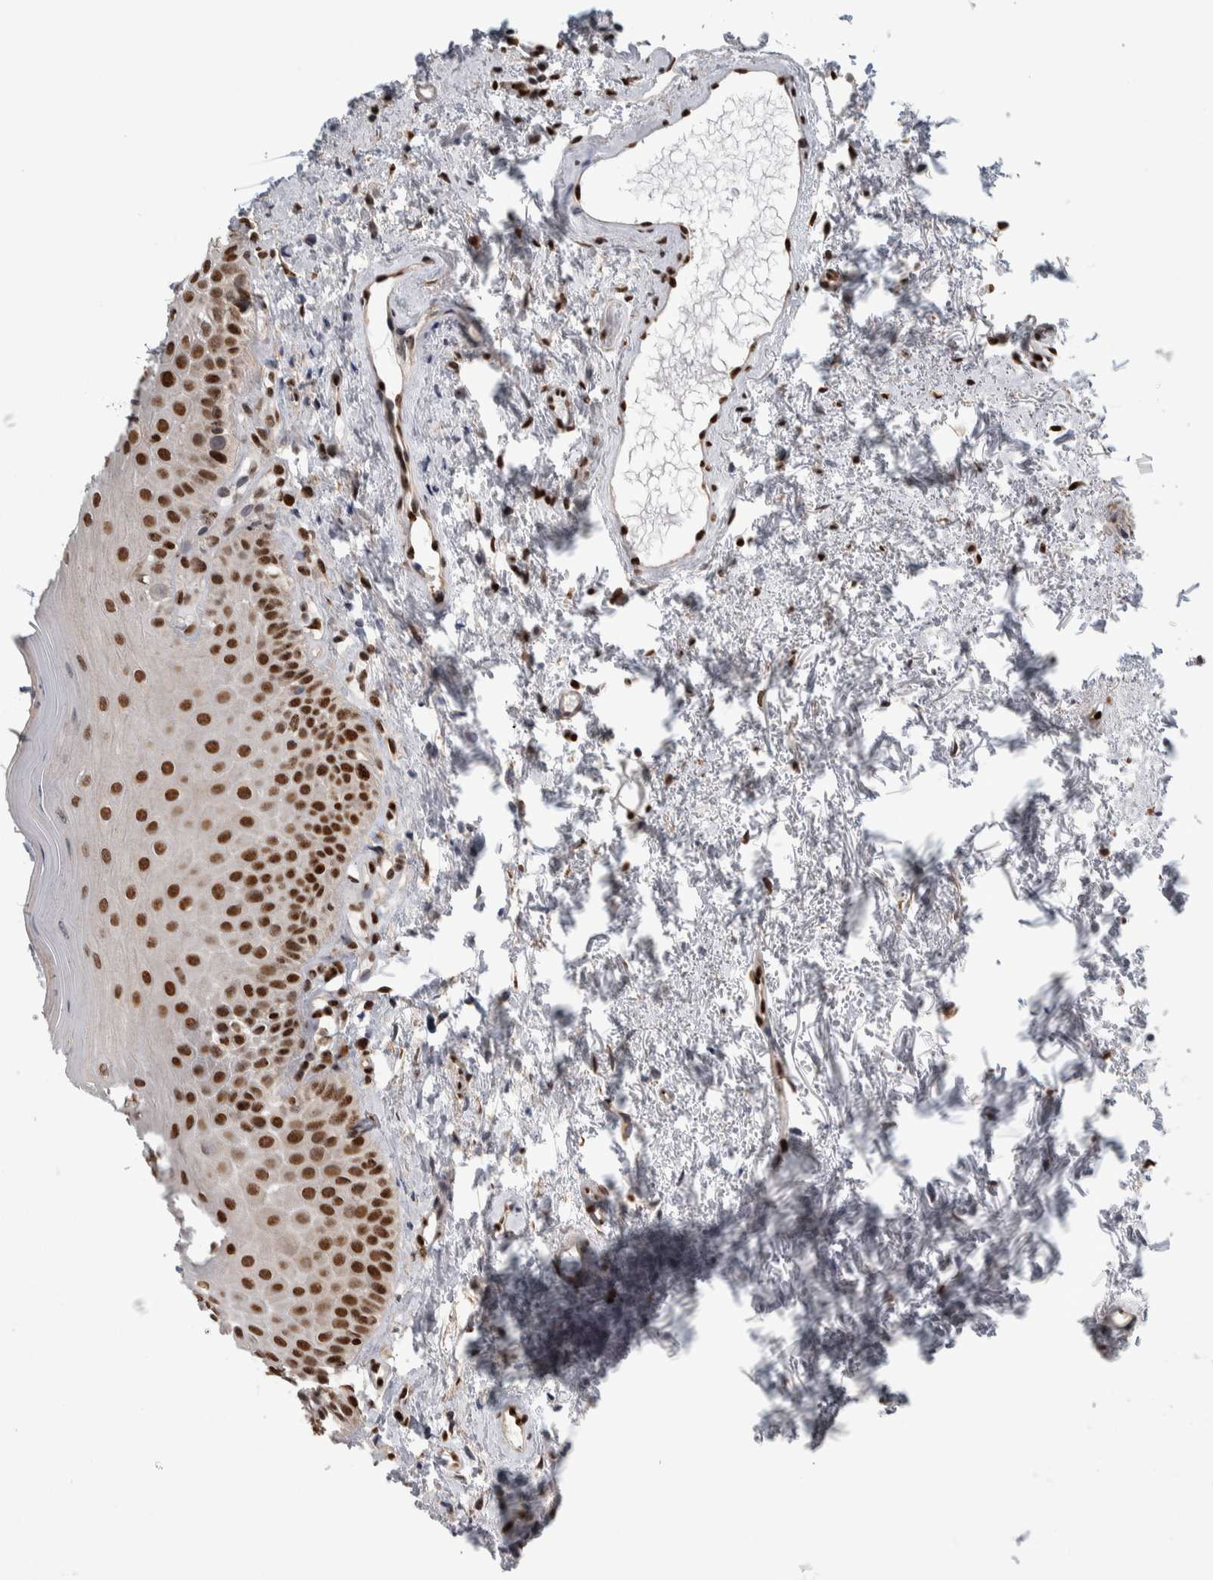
{"staining": {"intensity": "strong", "quantity": ">75%", "location": "cytoplasmic/membranous,nuclear"}, "tissue": "oral mucosa", "cell_type": "Squamous epithelial cells", "image_type": "normal", "snomed": [{"axis": "morphology", "description": "Normal tissue, NOS"}, {"axis": "topography", "description": "Oral tissue"}], "caption": "The image exhibits a brown stain indicating the presence of a protein in the cytoplasmic/membranous,nuclear of squamous epithelial cells in oral mucosa. The staining was performed using DAB, with brown indicating positive protein expression. Nuclei are stained blue with hematoxylin.", "gene": "TAX1BP1", "patient": {"sex": "male", "age": 66}}